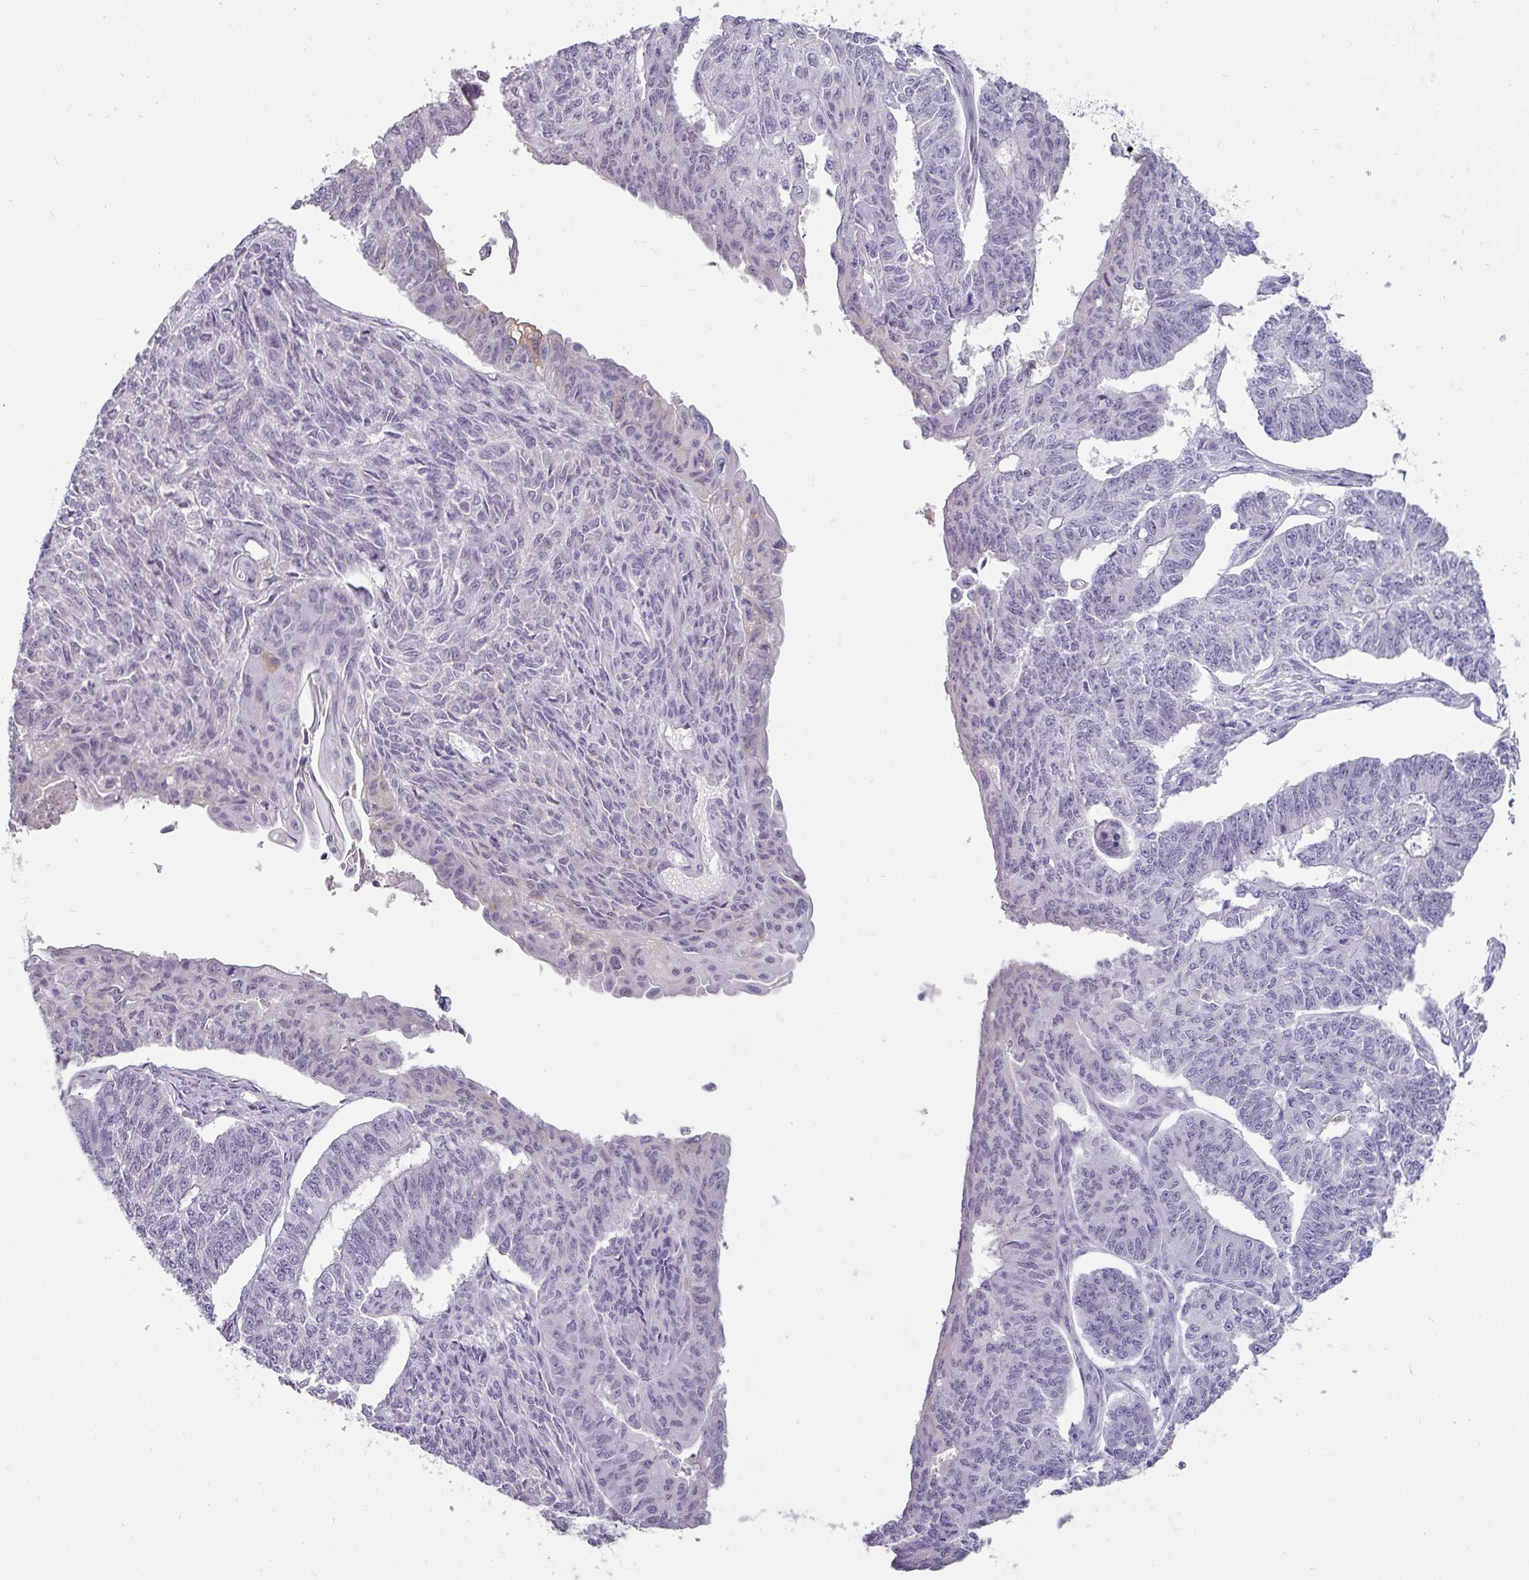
{"staining": {"intensity": "negative", "quantity": "none", "location": "none"}, "tissue": "endometrial cancer", "cell_type": "Tumor cells", "image_type": "cancer", "snomed": [{"axis": "morphology", "description": "Adenocarcinoma, NOS"}, {"axis": "topography", "description": "Endometrium"}], "caption": "An immunohistochemistry photomicrograph of endometrial cancer (adenocarcinoma) is shown. There is no staining in tumor cells of endometrial cancer (adenocarcinoma). The staining is performed using DAB (3,3'-diaminobenzidine) brown chromogen with nuclei counter-stained in using hematoxylin.", "gene": "EYA3", "patient": {"sex": "female", "age": 32}}